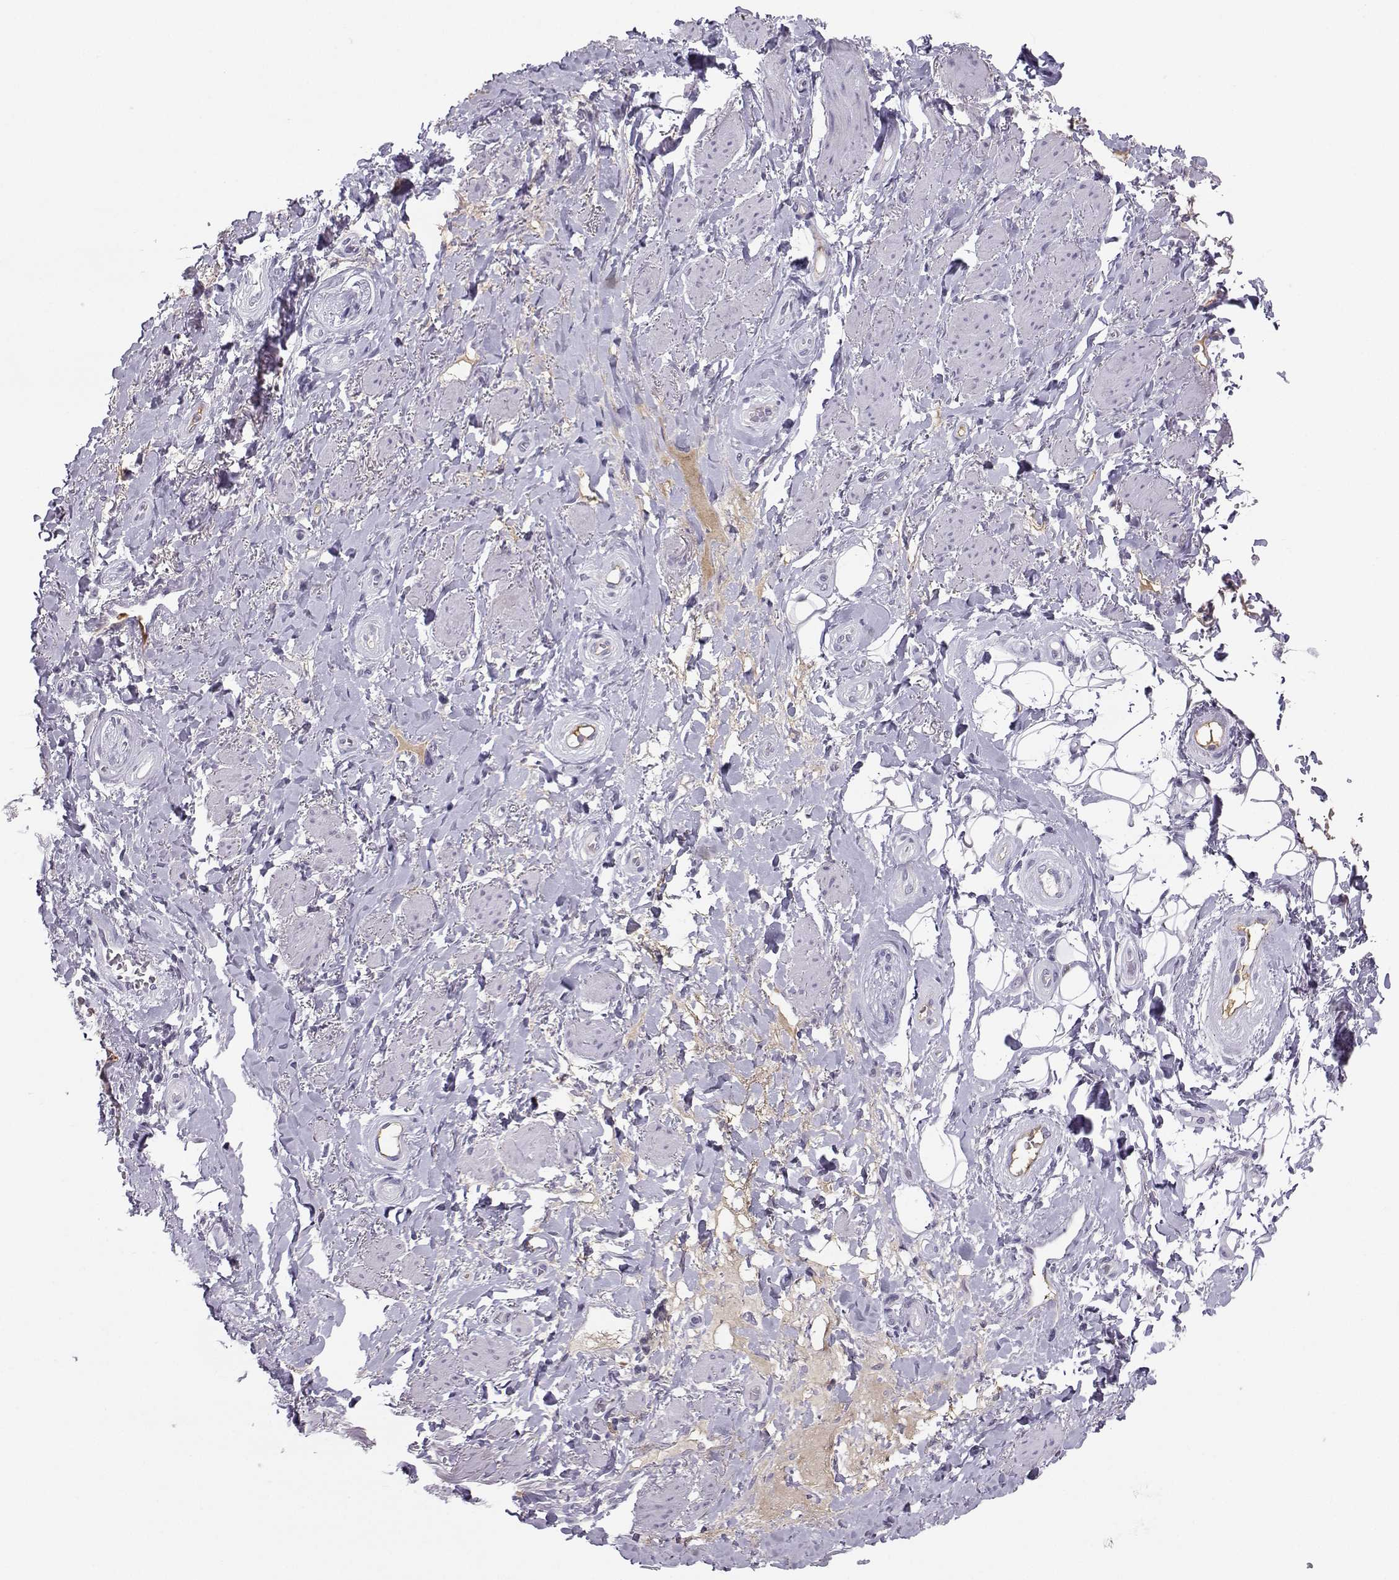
{"staining": {"intensity": "negative", "quantity": "none", "location": "none"}, "tissue": "adipose tissue", "cell_type": "Adipocytes", "image_type": "normal", "snomed": [{"axis": "morphology", "description": "Normal tissue, NOS"}, {"axis": "topography", "description": "Anal"}, {"axis": "topography", "description": "Peripheral nerve tissue"}], "caption": "Protein analysis of normal adipose tissue reveals no significant positivity in adipocytes. (Brightfield microscopy of DAB immunohistochemistry at high magnification).", "gene": "LHX1", "patient": {"sex": "male", "age": 53}}